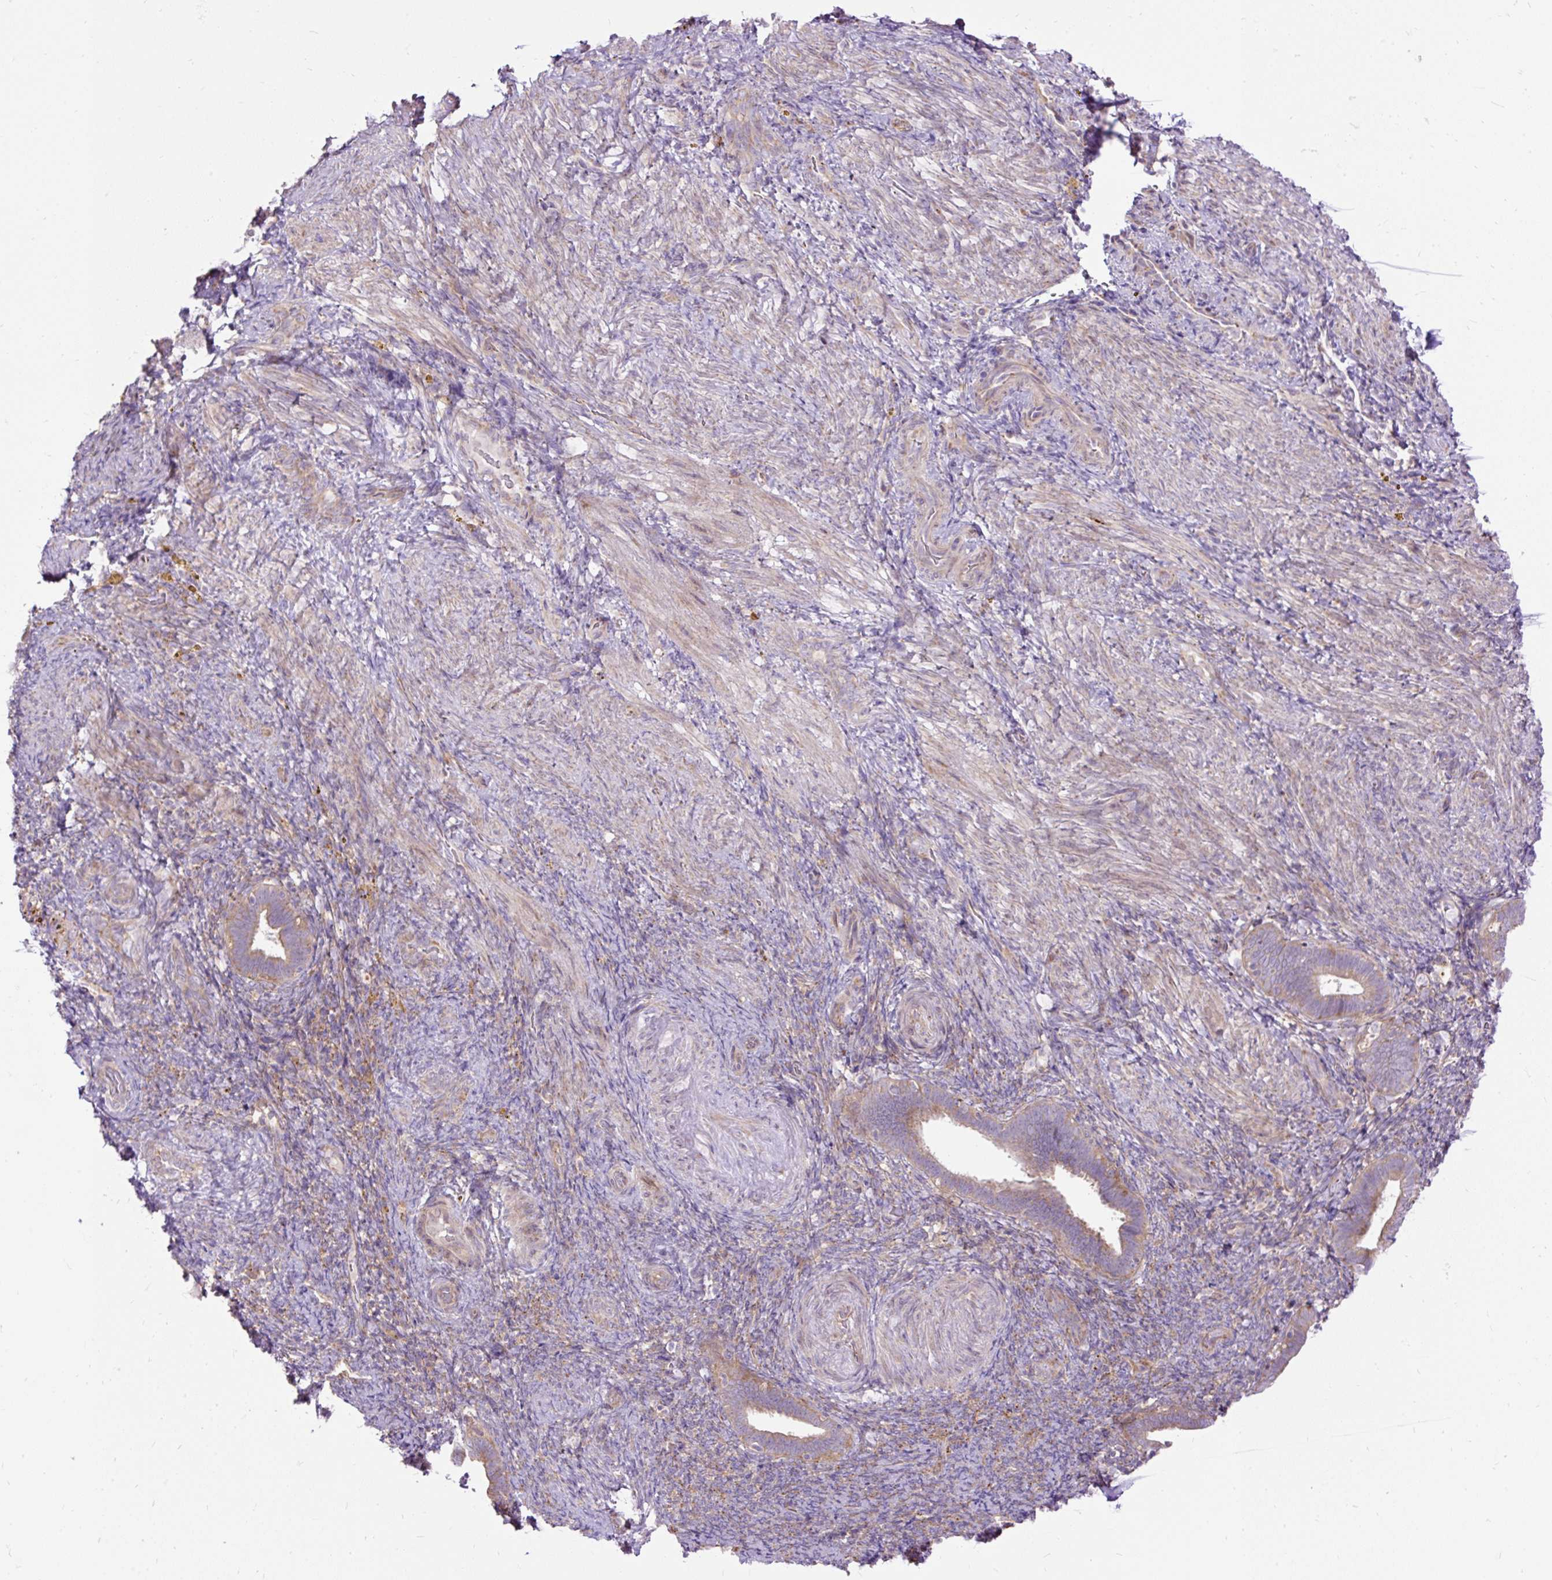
{"staining": {"intensity": "moderate", "quantity": "<25%", "location": "cytoplasmic/membranous"}, "tissue": "endometrium", "cell_type": "Cells in endometrial stroma", "image_type": "normal", "snomed": [{"axis": "morphology", "description": "Normal tissue, NOS"}, {"axis": "topography", "description": "Endometrium"}], "caption": "A brown stain labels moderate cytoplasmic/membranous positivity of a protein in cells in endometrial stroma of benign endometrium.", "gene": "RPS5", "patient": {"sex": "female", "age": 34}}